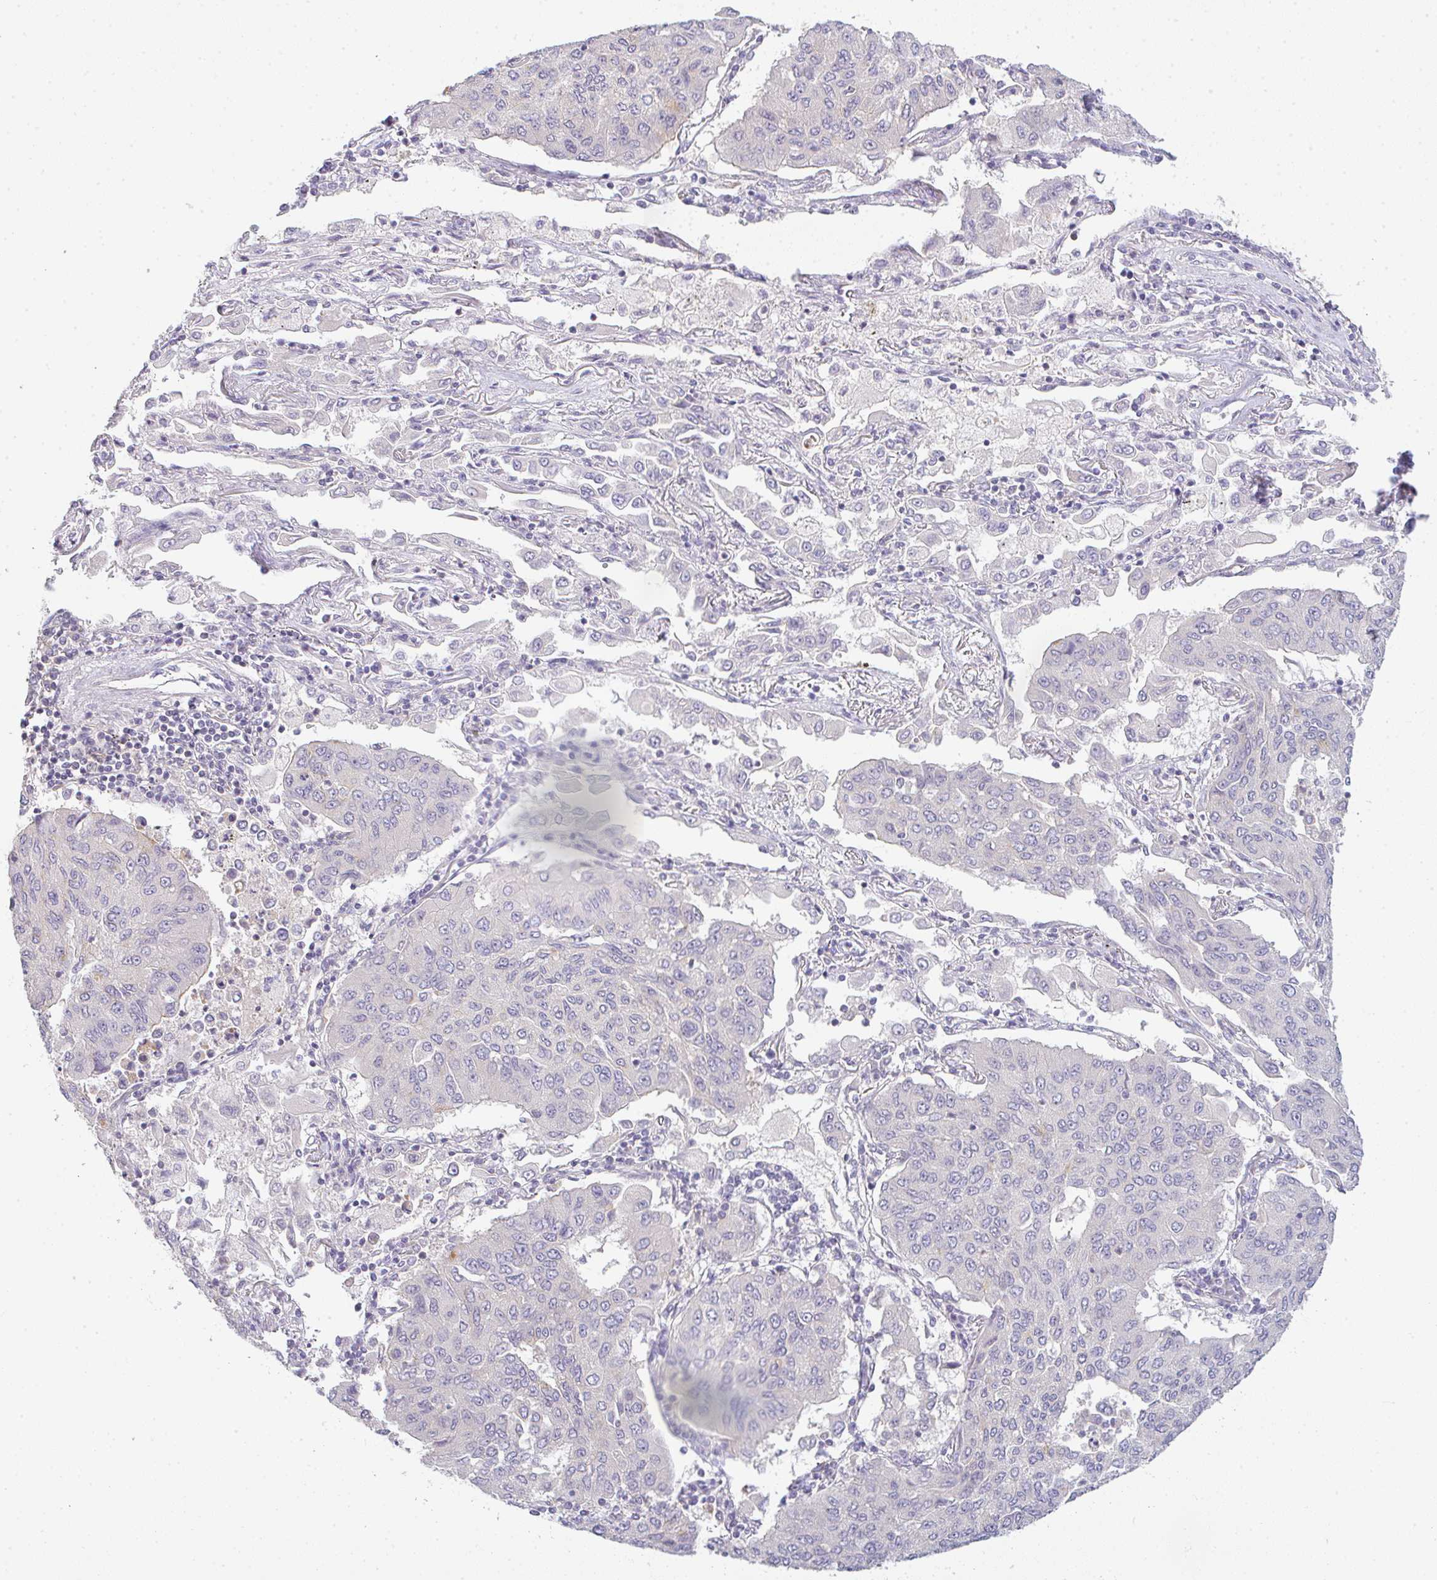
{"staining": {"intensity": "negative", "quantity": "none", "location": "none"}, "tissue": "lung cancer", "cell_type": "Tumor cells", "image_type": "cancer", "snomed": [{"axis": "morphology", "description": "Squamous cell carcinoma, NOS"}, {"axis": "topography", "description": "Lung"}], "caption": "High magnification brightfield microscopy of squamous cell carcinoma (lung) stained with DAB (3,3'-diaminobenzidine) (brown) and counterstained with hematoxylin (blue): tumor cells show no significant staining.", "gene": "CSE1L", "patient": {"sex": "male", "age": 74}}